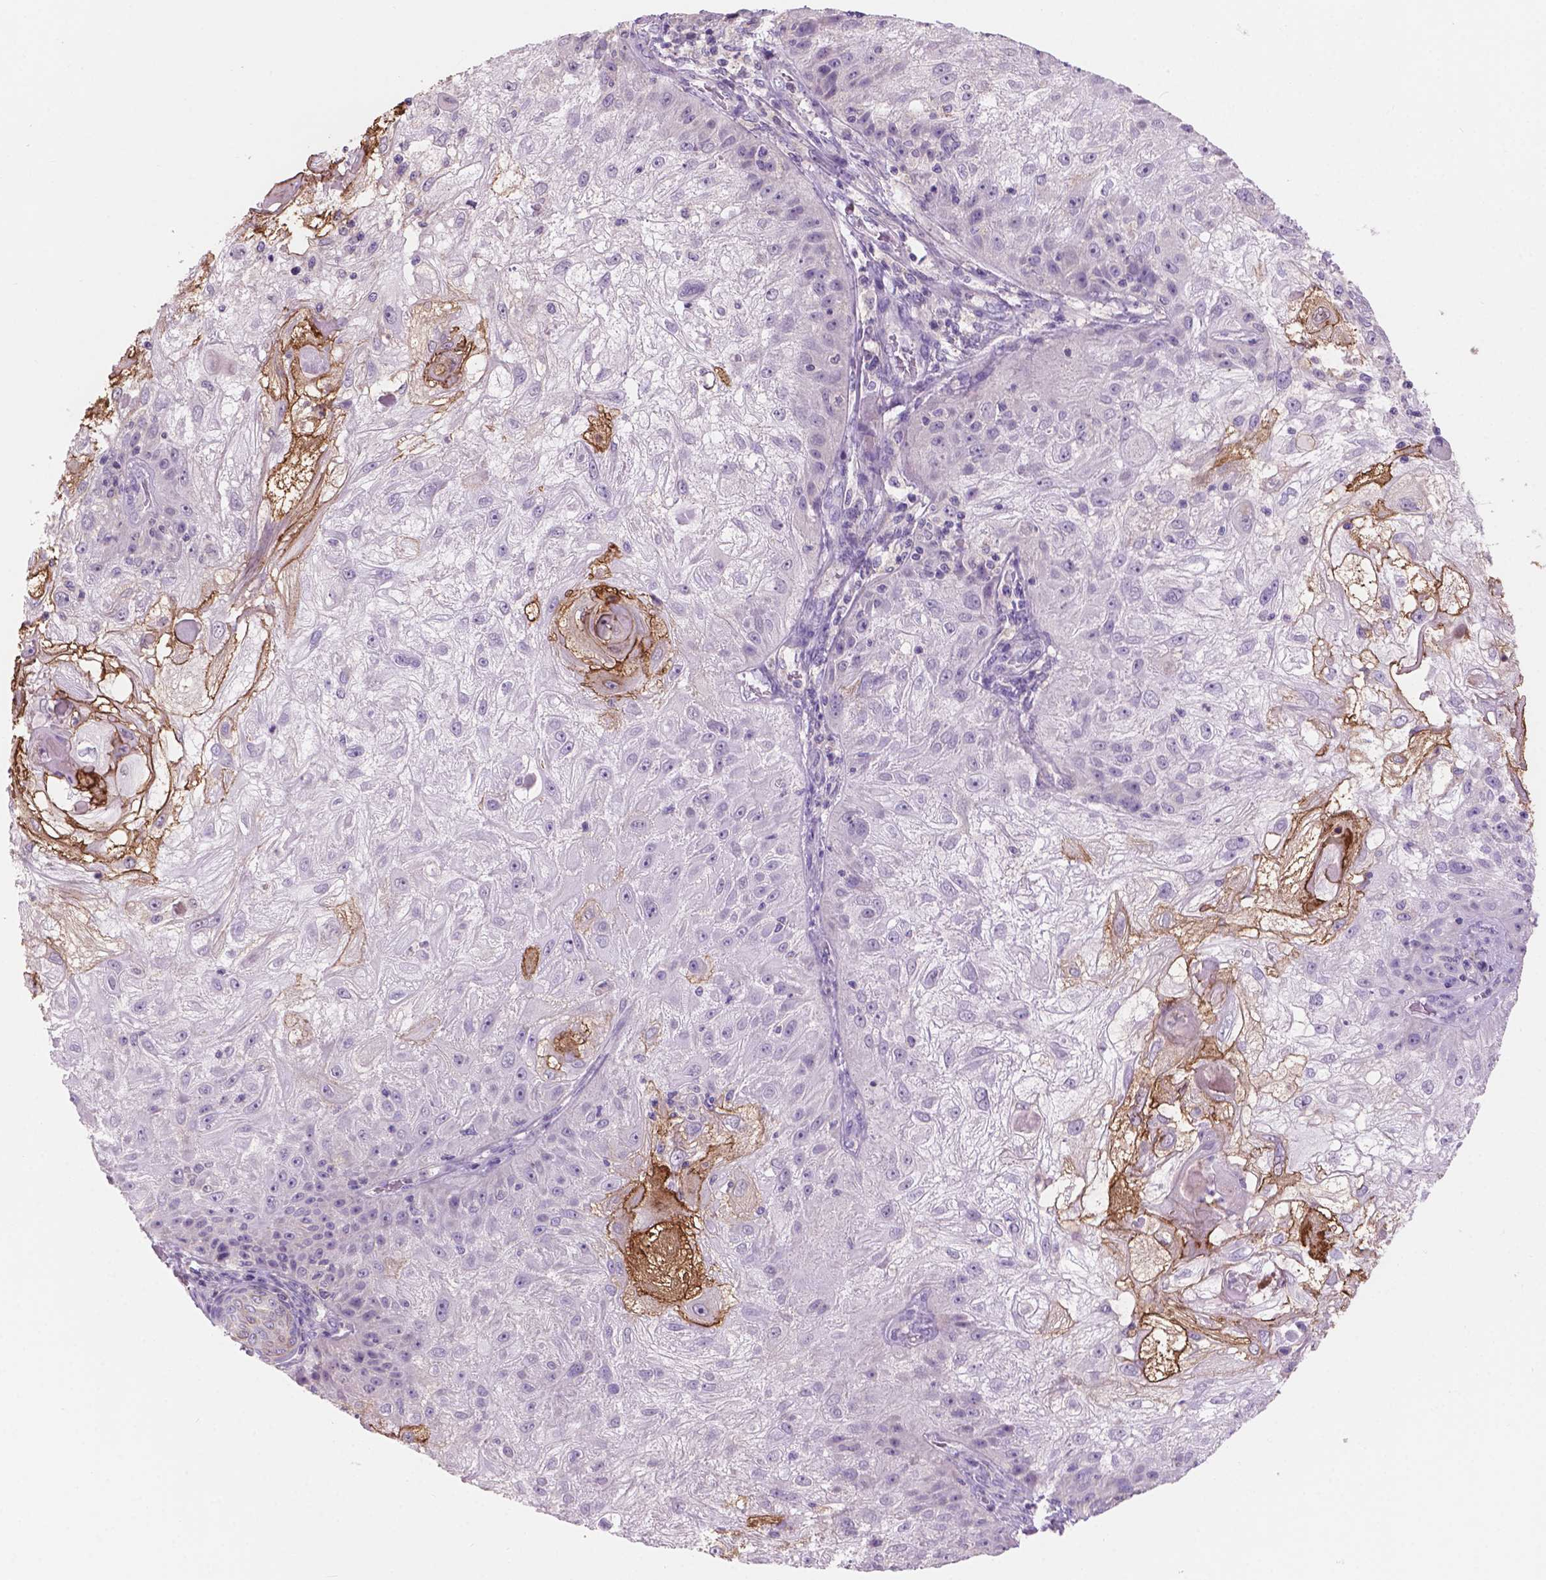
{"staining": {"intensity": "moderate", "quantity": "<25%", "location": "cytoplasmic/membranous"}, "tissue": "skin cancer", "cell_type": "Tumor cells", "image_type": "cancer", "snomed": [{"axis": "morphology", "description": "Normal tissue, NOS"}, {"axis": "morphology", "description": "Squamous cell carcinoma, NOS"}, {"axis": "topography", "description": "Skin"}], "caption": "Squamous cell carcinoma (skin) stained for a protein (brown) reveals moderate cytoplasmic/membranous positive expression in about <25% of tumor cells.", "gene": "SBSN", "patient": {"sex": "female", "age": 83}}